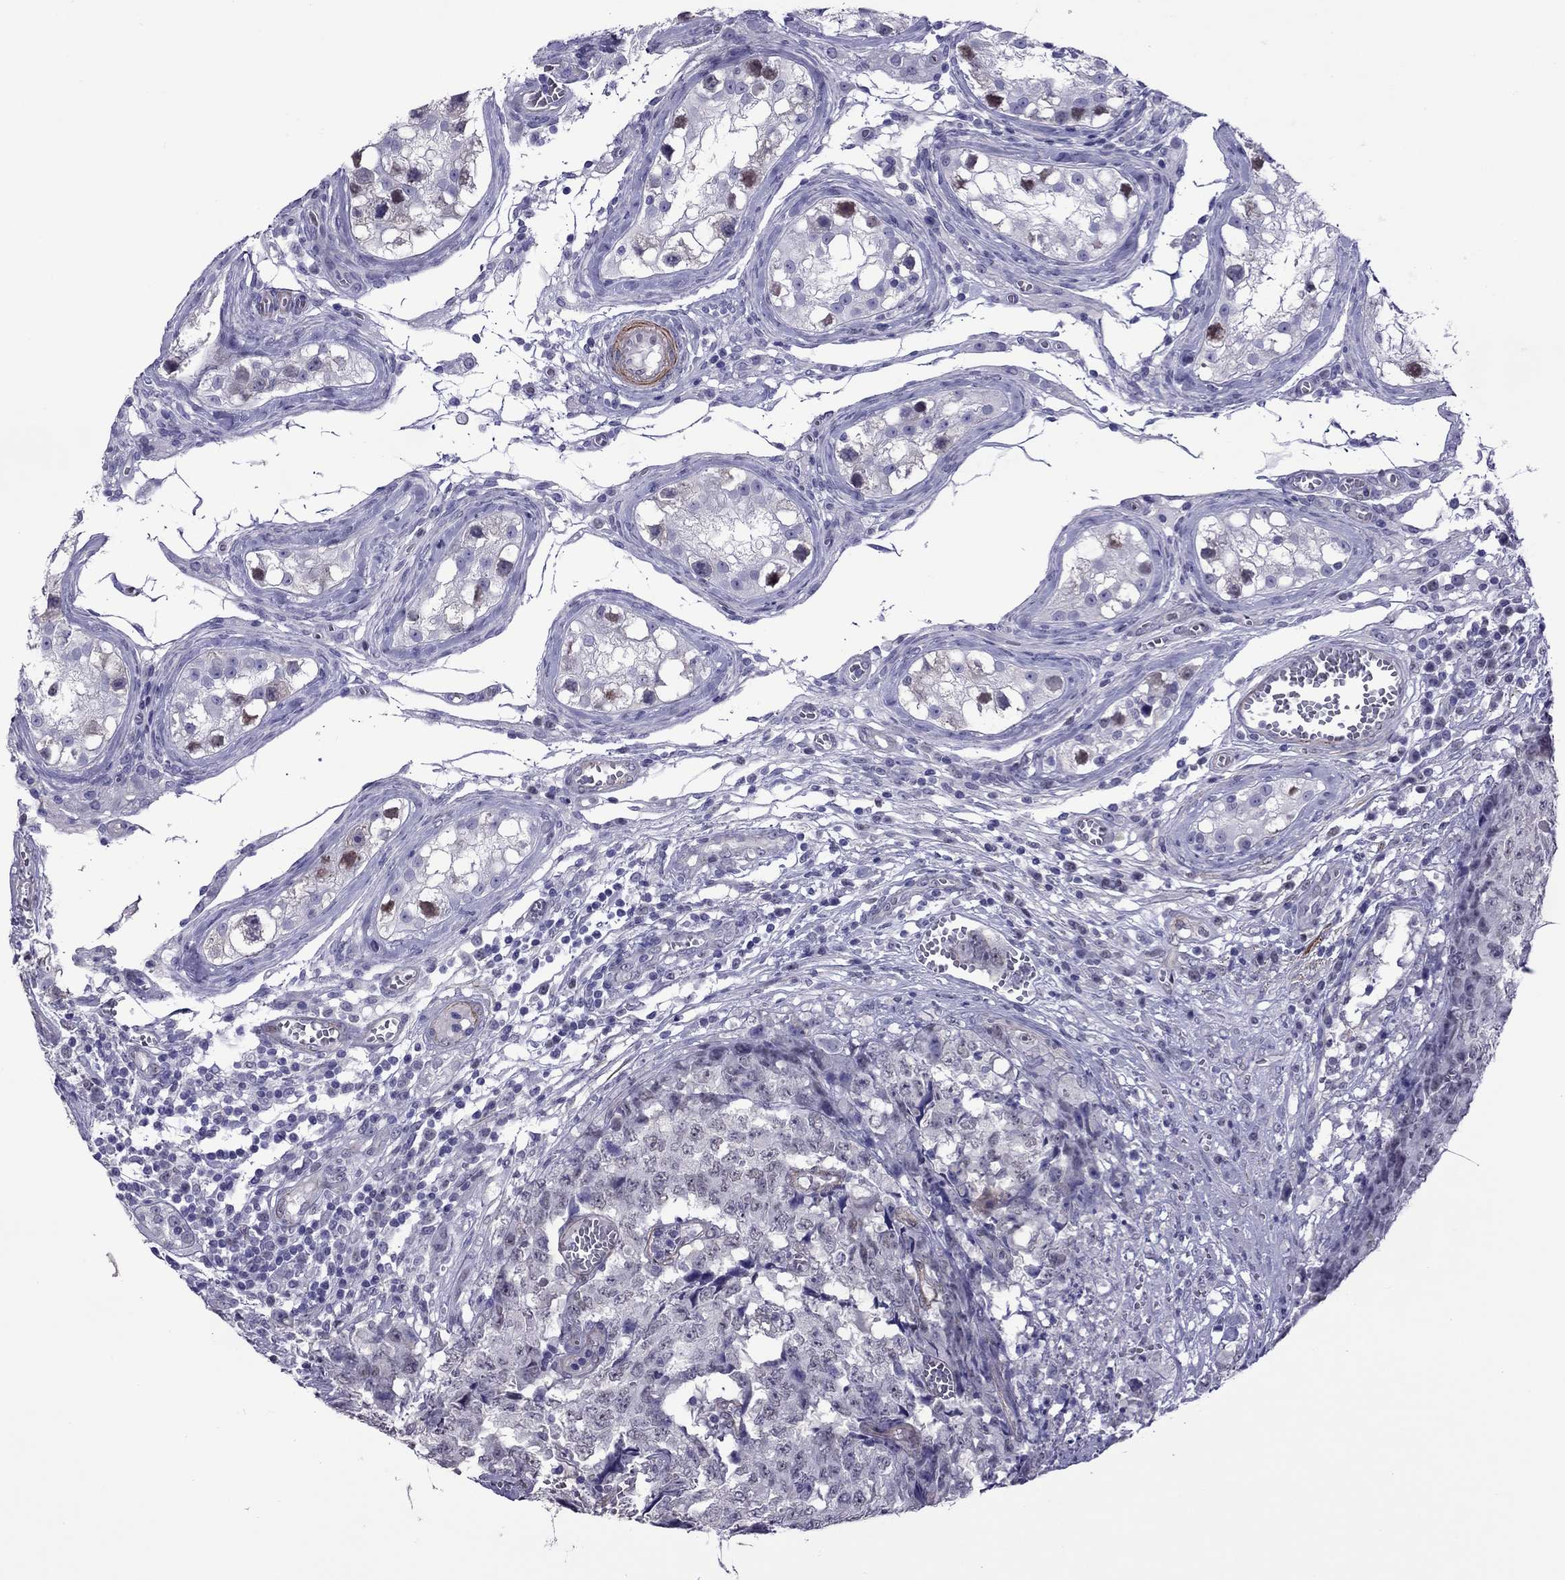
{"staining": {"intensity": "negative", "quantity": "none", "location": "none"}, "tissue": "testis cancer", "cell_type": "Tumor cells", "image_type": "cancer", "snomed": [{"axis": "morphology", "description": "Carcinoma, Embryonal, NOS"}, {"axis": "topography", "description": "Testis"}], "caption": "Embryonal carcinoma (testis) was stained to show a protein in brown. There is no significant expression in tumor cells.", "gene": "CHRNA5", "patient": {"sex": "male", "age": 23}}